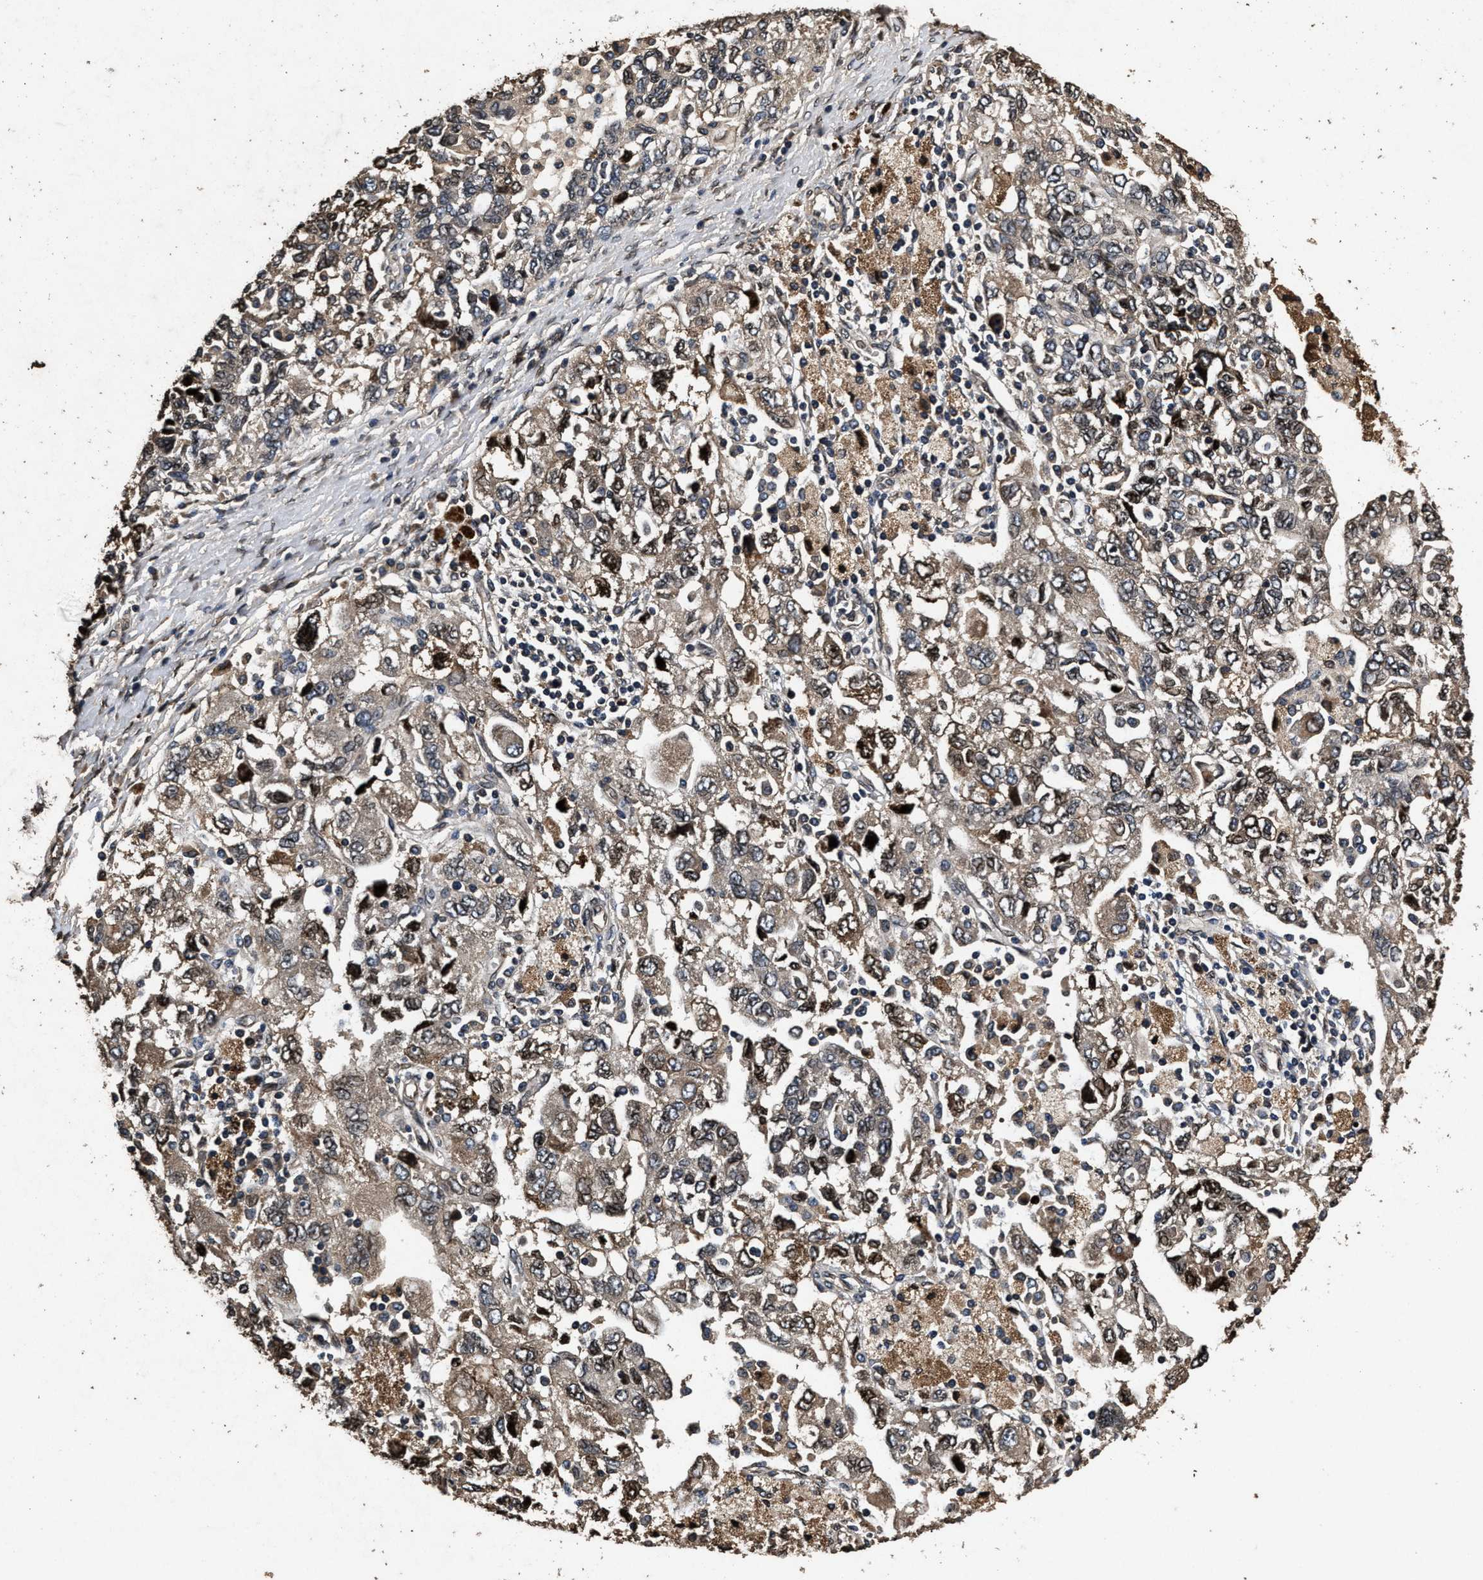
{"staining": {"intensity": "weak", "quantity": "25%-75%", "location": "cytoplasmic/membranous"}, "tissue": "ovarian cancer", "cell_type": "Tumor cells", "image_type": "cancer", "snomed": [{"axis": "morphology", "description": "Carcinoma, NOS"}, {"axis": "morphology", "description": "Cystadenocarcinoma, serous, NOS"}, {"axis": "topography", "description": "Ovary"}], "caption": "Weak cytoplasmic/membranous expression is present in about 25%-75% of tumor cells in ovarian cancer.", "gene": "ACCS", "patient": {"sex": "female", "age": 69}}